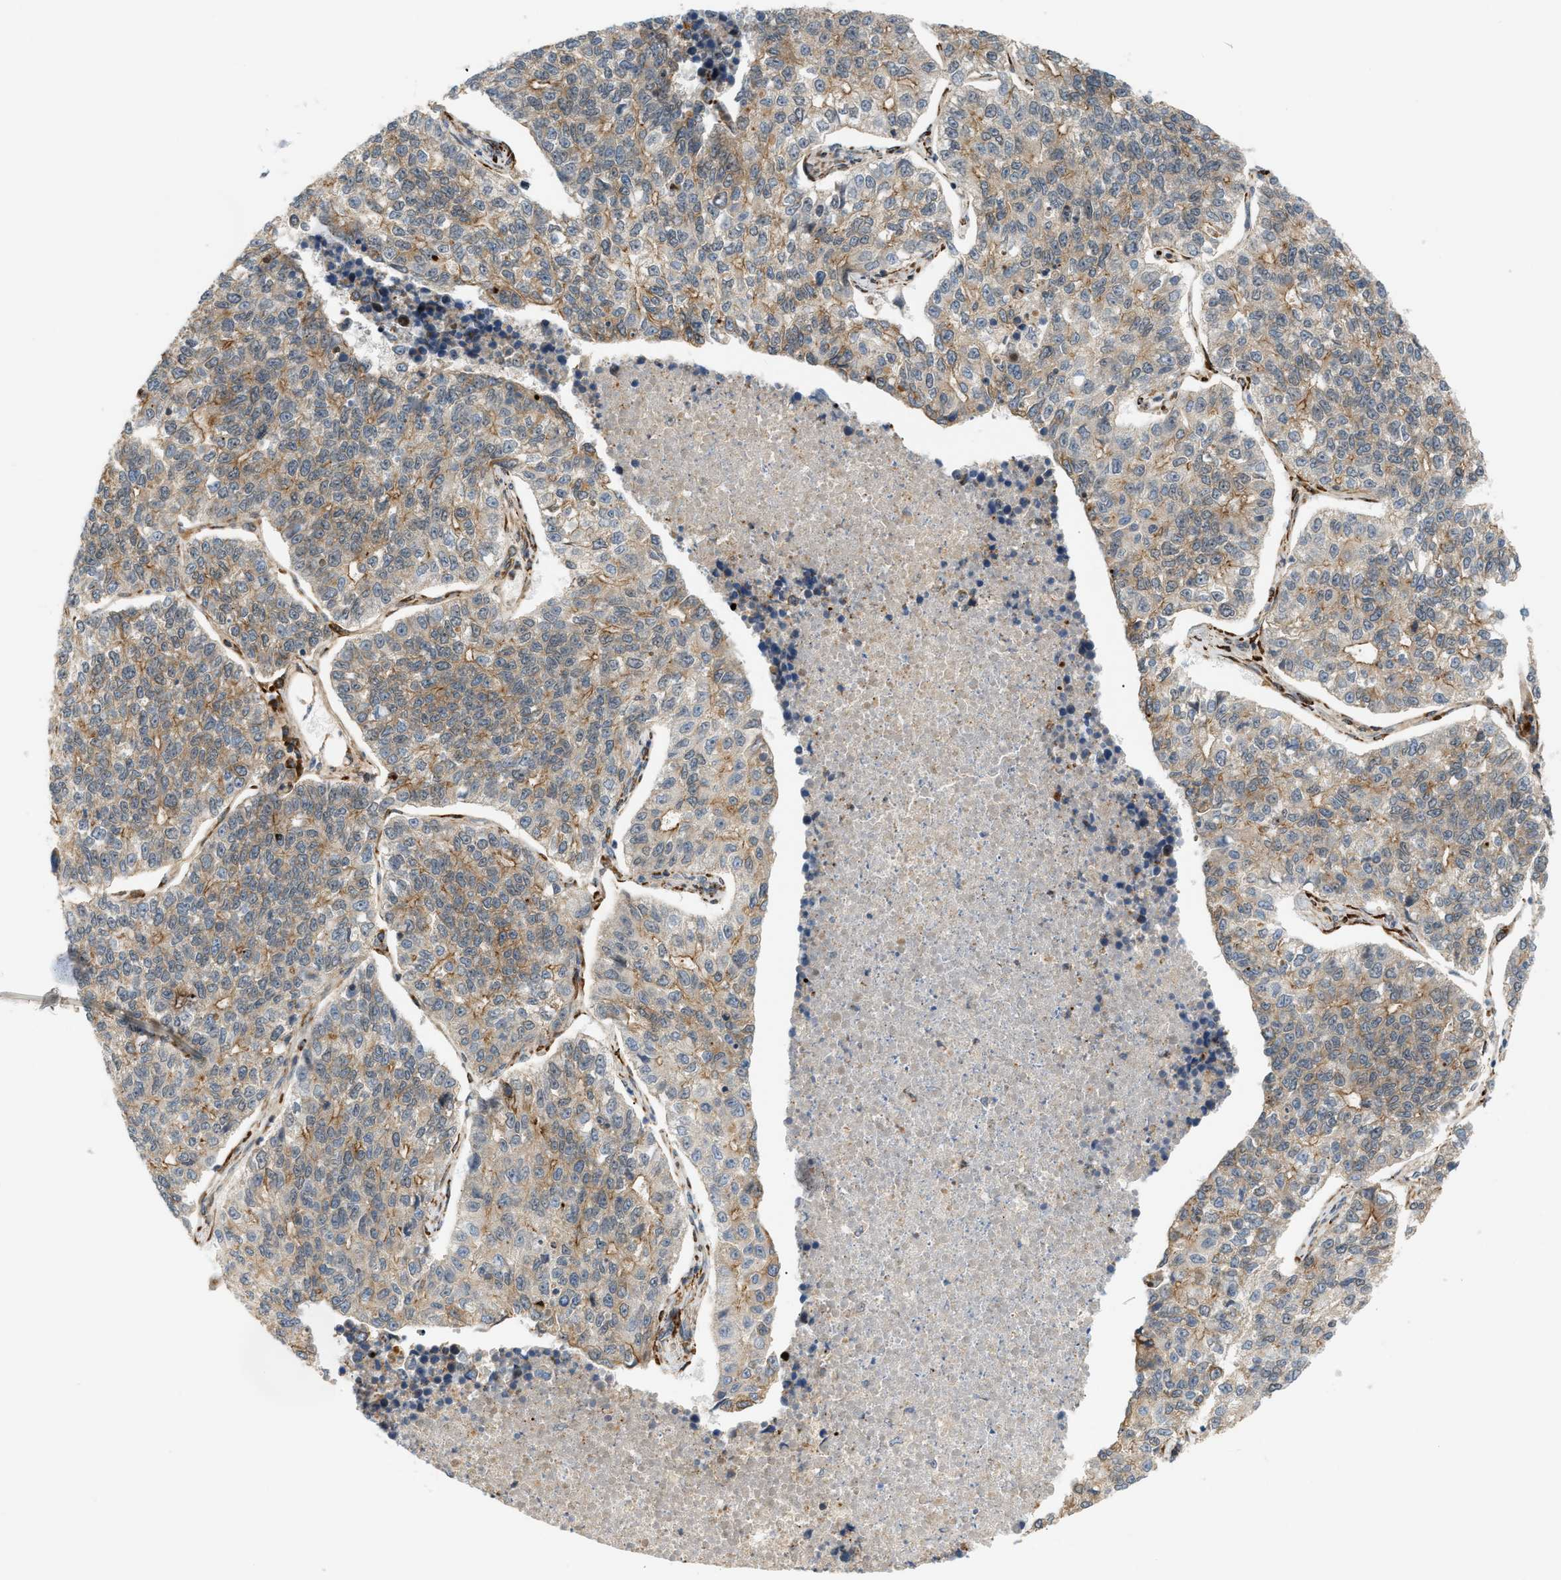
{"staining": {"intensity": "weak", "quantity": "25%-75%", "location": "cytoplasmic/membranous"}, "tissue": "lung cancer", "cell_type": "Tumor cells", "image_type": "cancer", "snomed": [{"axis": "morphology", "description": "Adenocarcinoma, NOS"}, {"axis": "topography", "description": "Lung"}], "caption": "An immunohistochemistry (IHC) photomicrograph of tumor tissue is shown. Protein staining in brown highlights weak cytoplasmic/membranous positivity in lung adenocarcinoma within tumor cells.", "gene": "PLCG2", "patient": {"sex": "male", "age": 49}}